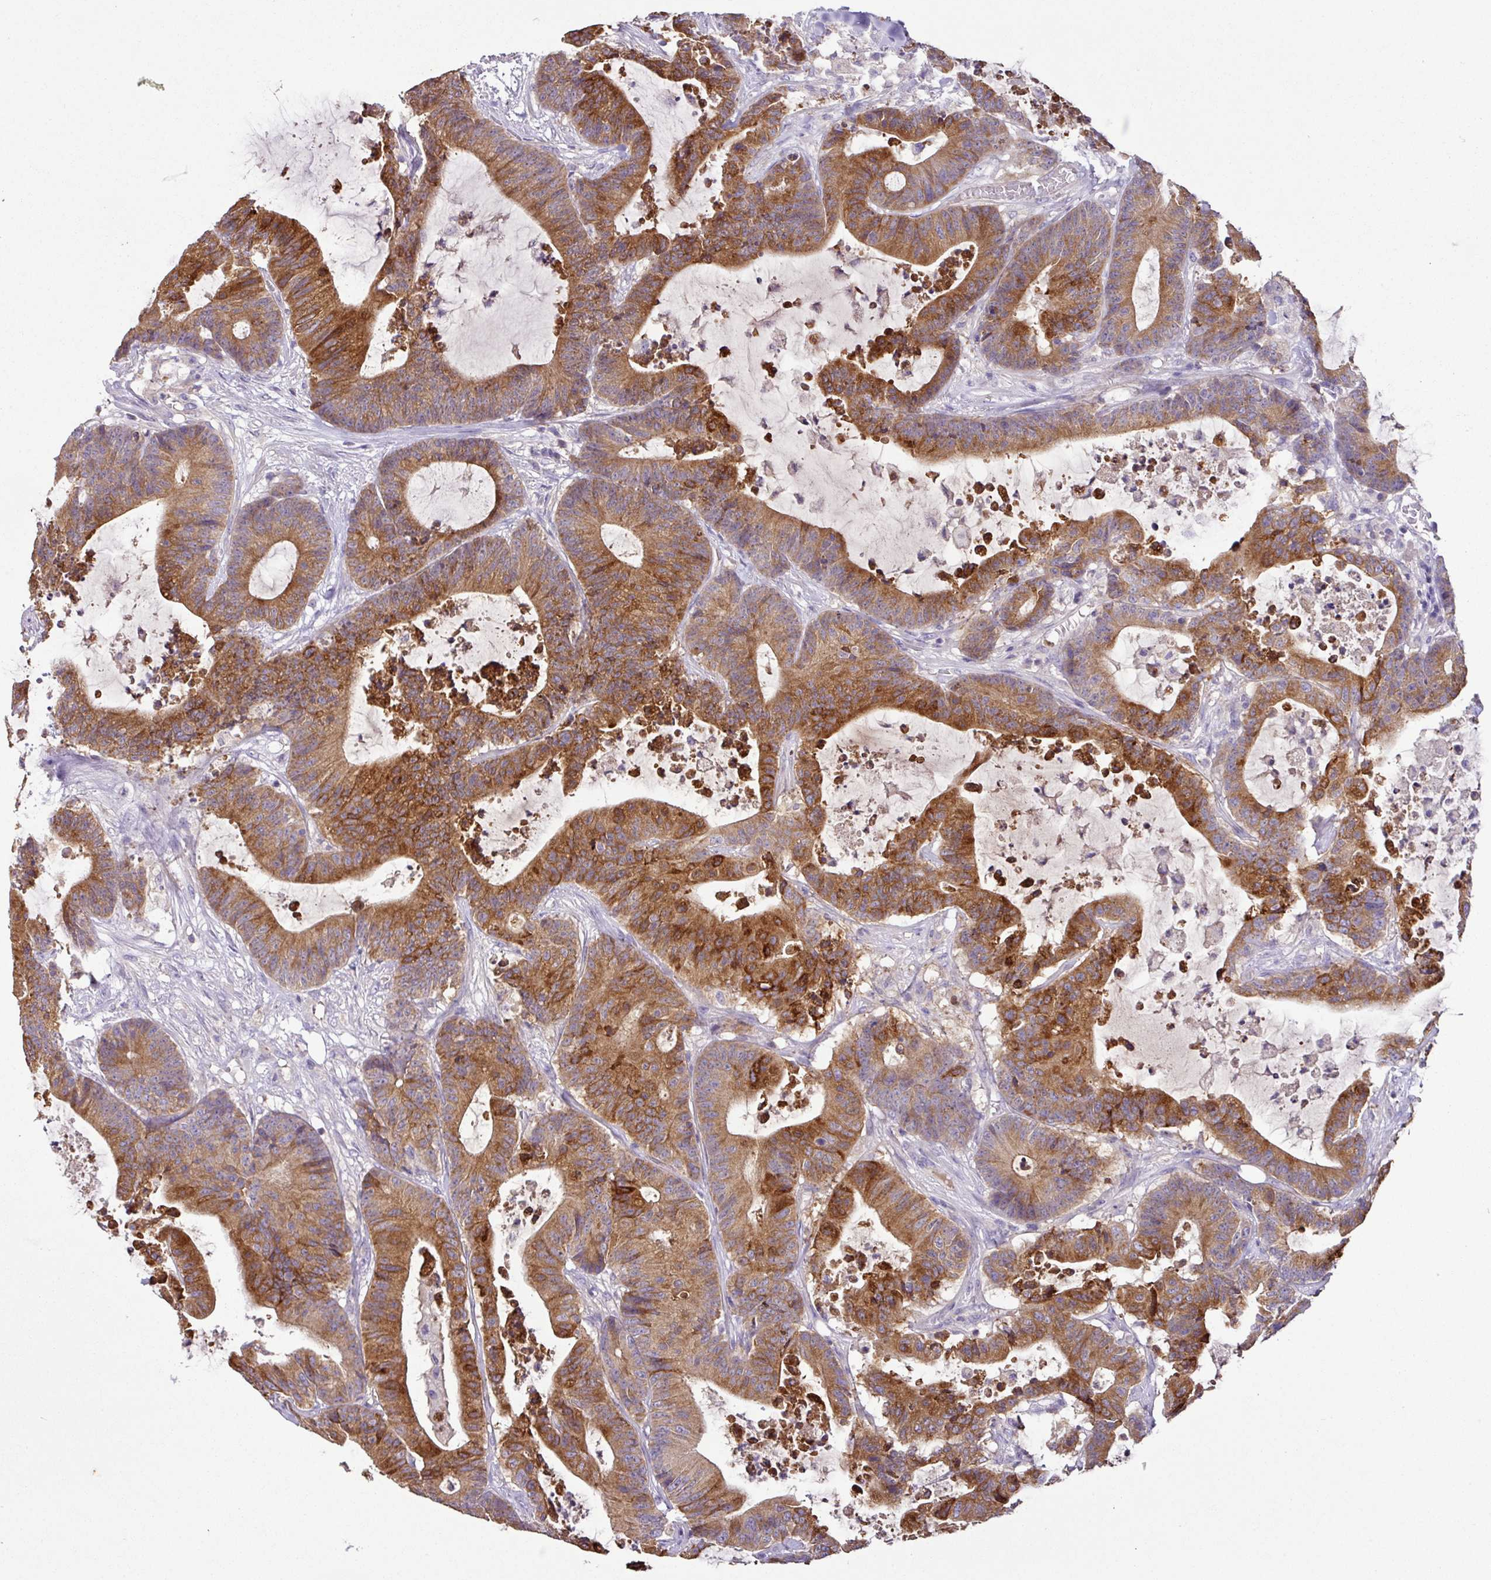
{"staining": {"intensity": "strong", "quantity": ">75%", "location": "cytoplasmic/membranous"}, "tissue": "colorectal cancer", "cell_type": "Tumor cells", "image_type": "cancer", "snomed": [{"axis": "morphology", "description": "Adenocarcinoma, NOS"}, {"axis": "topography", "description": "Colon"}], "caption": "Immunohistochemical staining of colorectal adenocarcinoma exhibits strong cytoplasmic/membranous protein expression in about >75% of tumor cells.", "gene": "AGR3", "patient": {"sex": "female", "age": 84}}